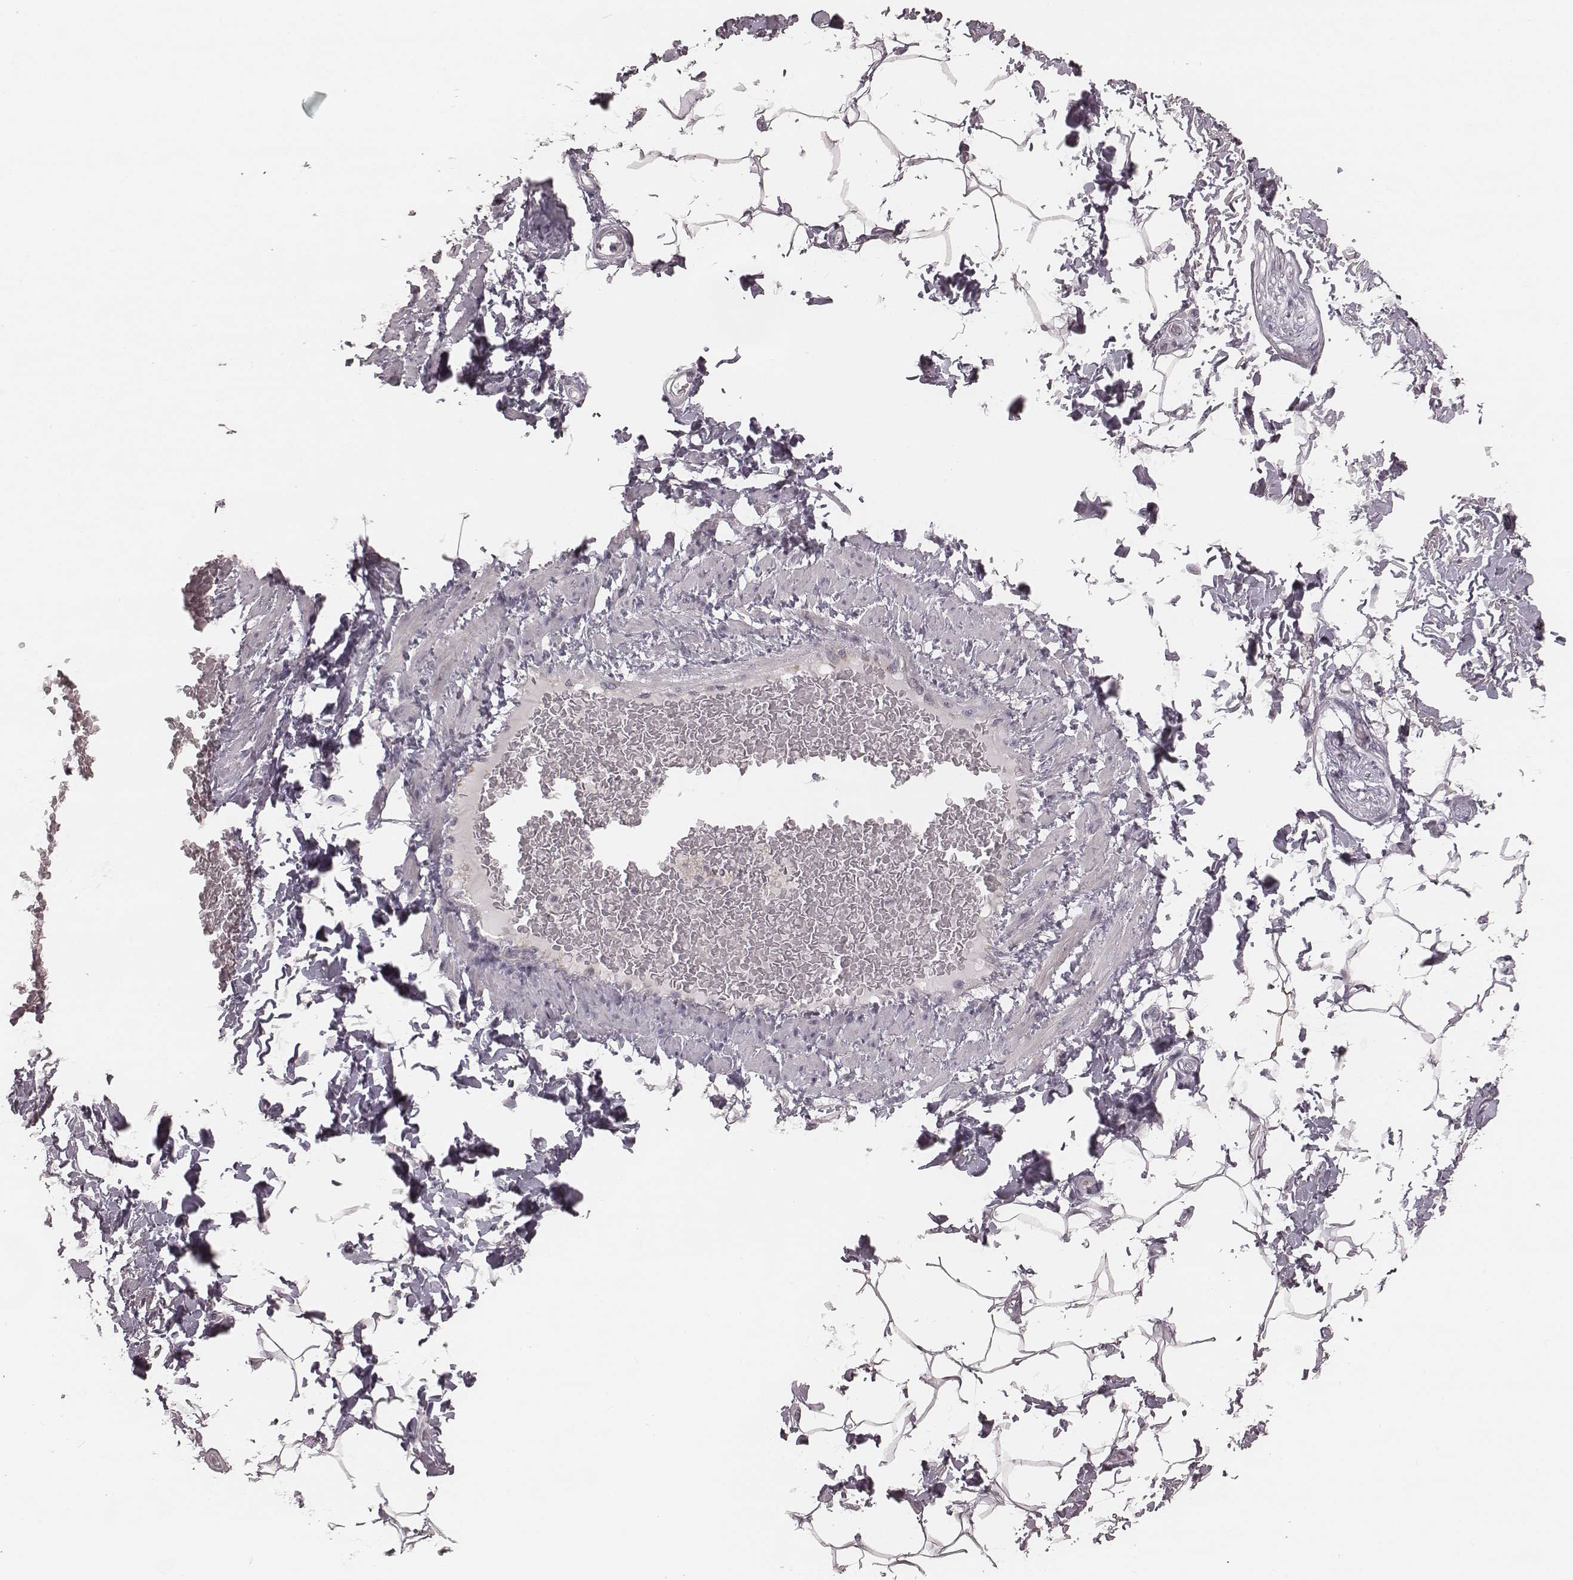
{"staining": {"intensity": "negative", "quantity": "none", "location": "none"}, "tissue": "adipose tissue", "cell_type": "Adipocytes", "image_type": "normal", "snomed": [{"axis": "morphology", "description": "Normal tissue, NOS"}, {"axis": "topography", "description": "Peripheral nerve tissue"}], "caption": "DAB immunohistochemical staining of normal adipose tissue shows no significant expression in adipocytes.", "gene": "IQCG", "patient": {"sex": "male", "age": 51}}